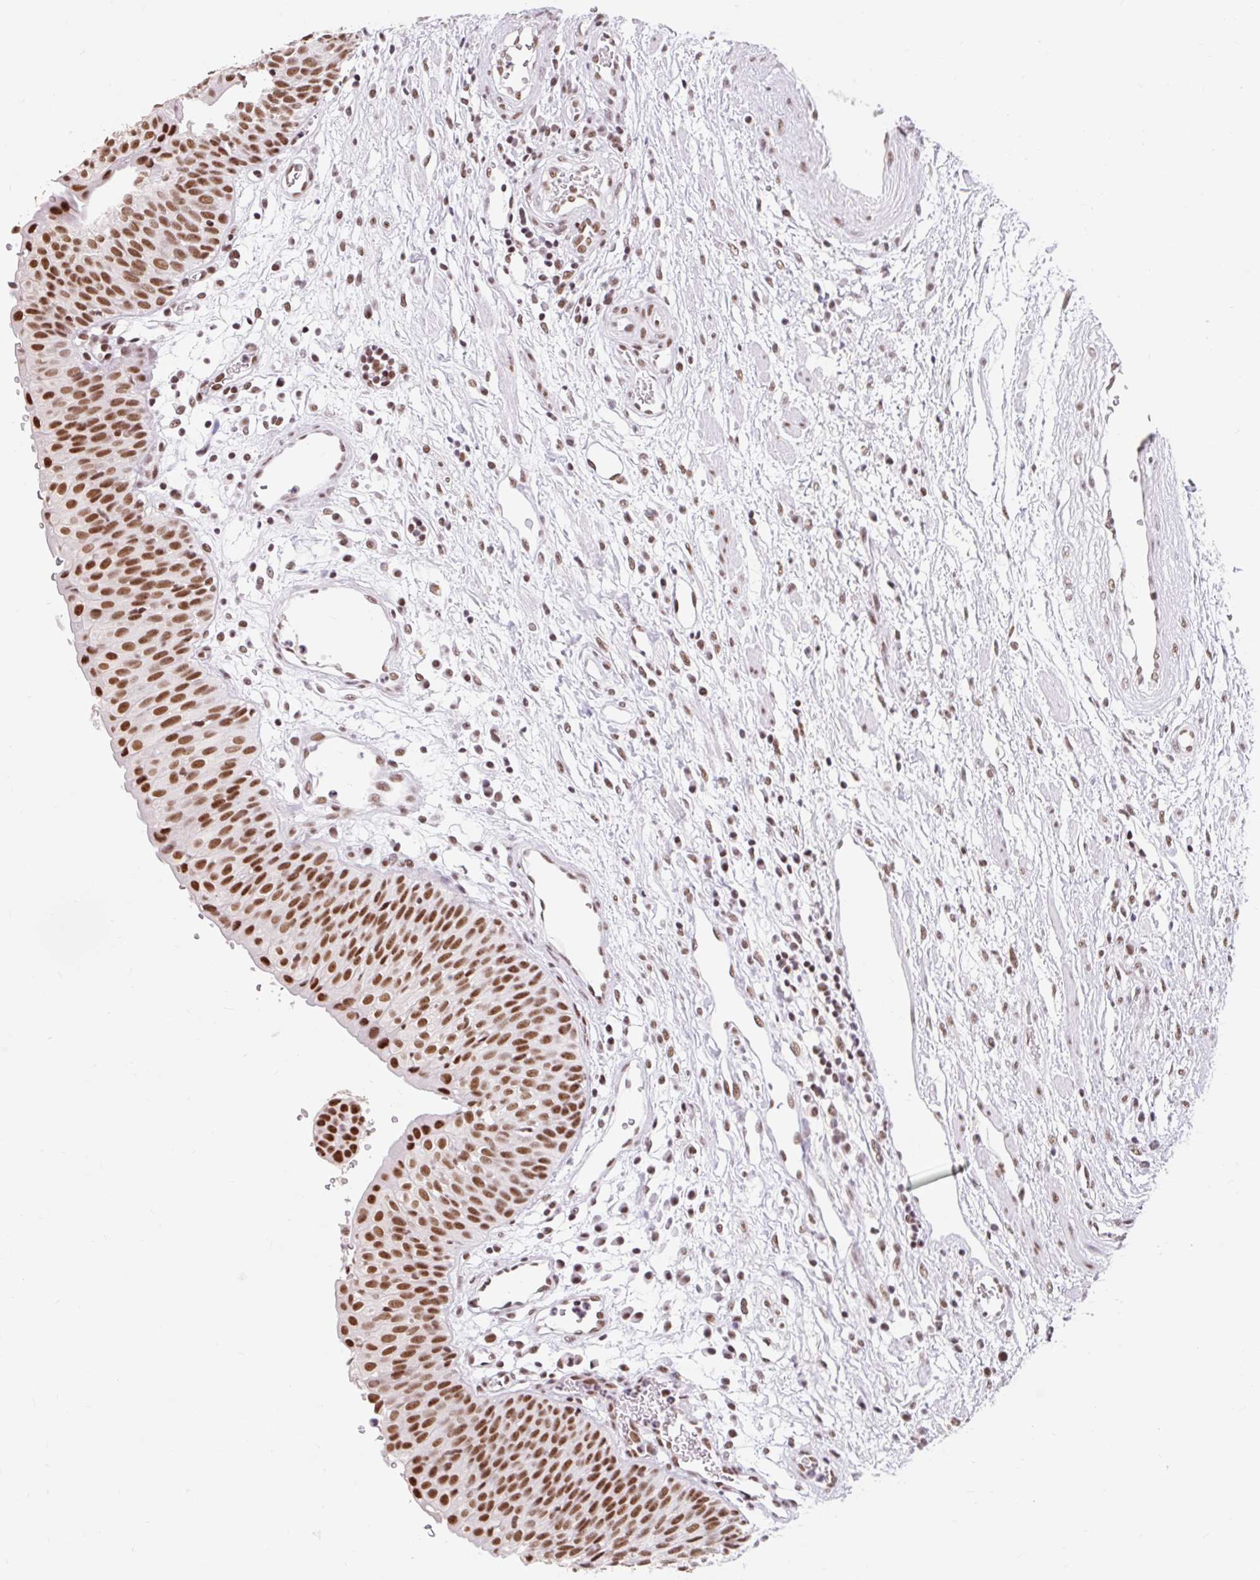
{"staining": {"intensity": "strong", "quantity": ">75%", "location": "nuclear"}, "tissue": "urinary bladder", "cell_type": "Urothelial cells", "image_type": "normal", "snomed": [{"axis": "morphology", "description": "Normal tissue, NOS"}, {"axis": "topography", "description": "Urinary bladder"}], "caption": "DAB (3,3'-diaminobenzidine) immunohistochemical staining of benign urinary bladder displays strong nuclear protein positivity in about >75% of urothelial cells. Immunohistochemistry stains the protein of interest in brown and the nuclei are stained blue.", "gene": "SRSF10", "patient": {"sex": "male", "age": 55}}